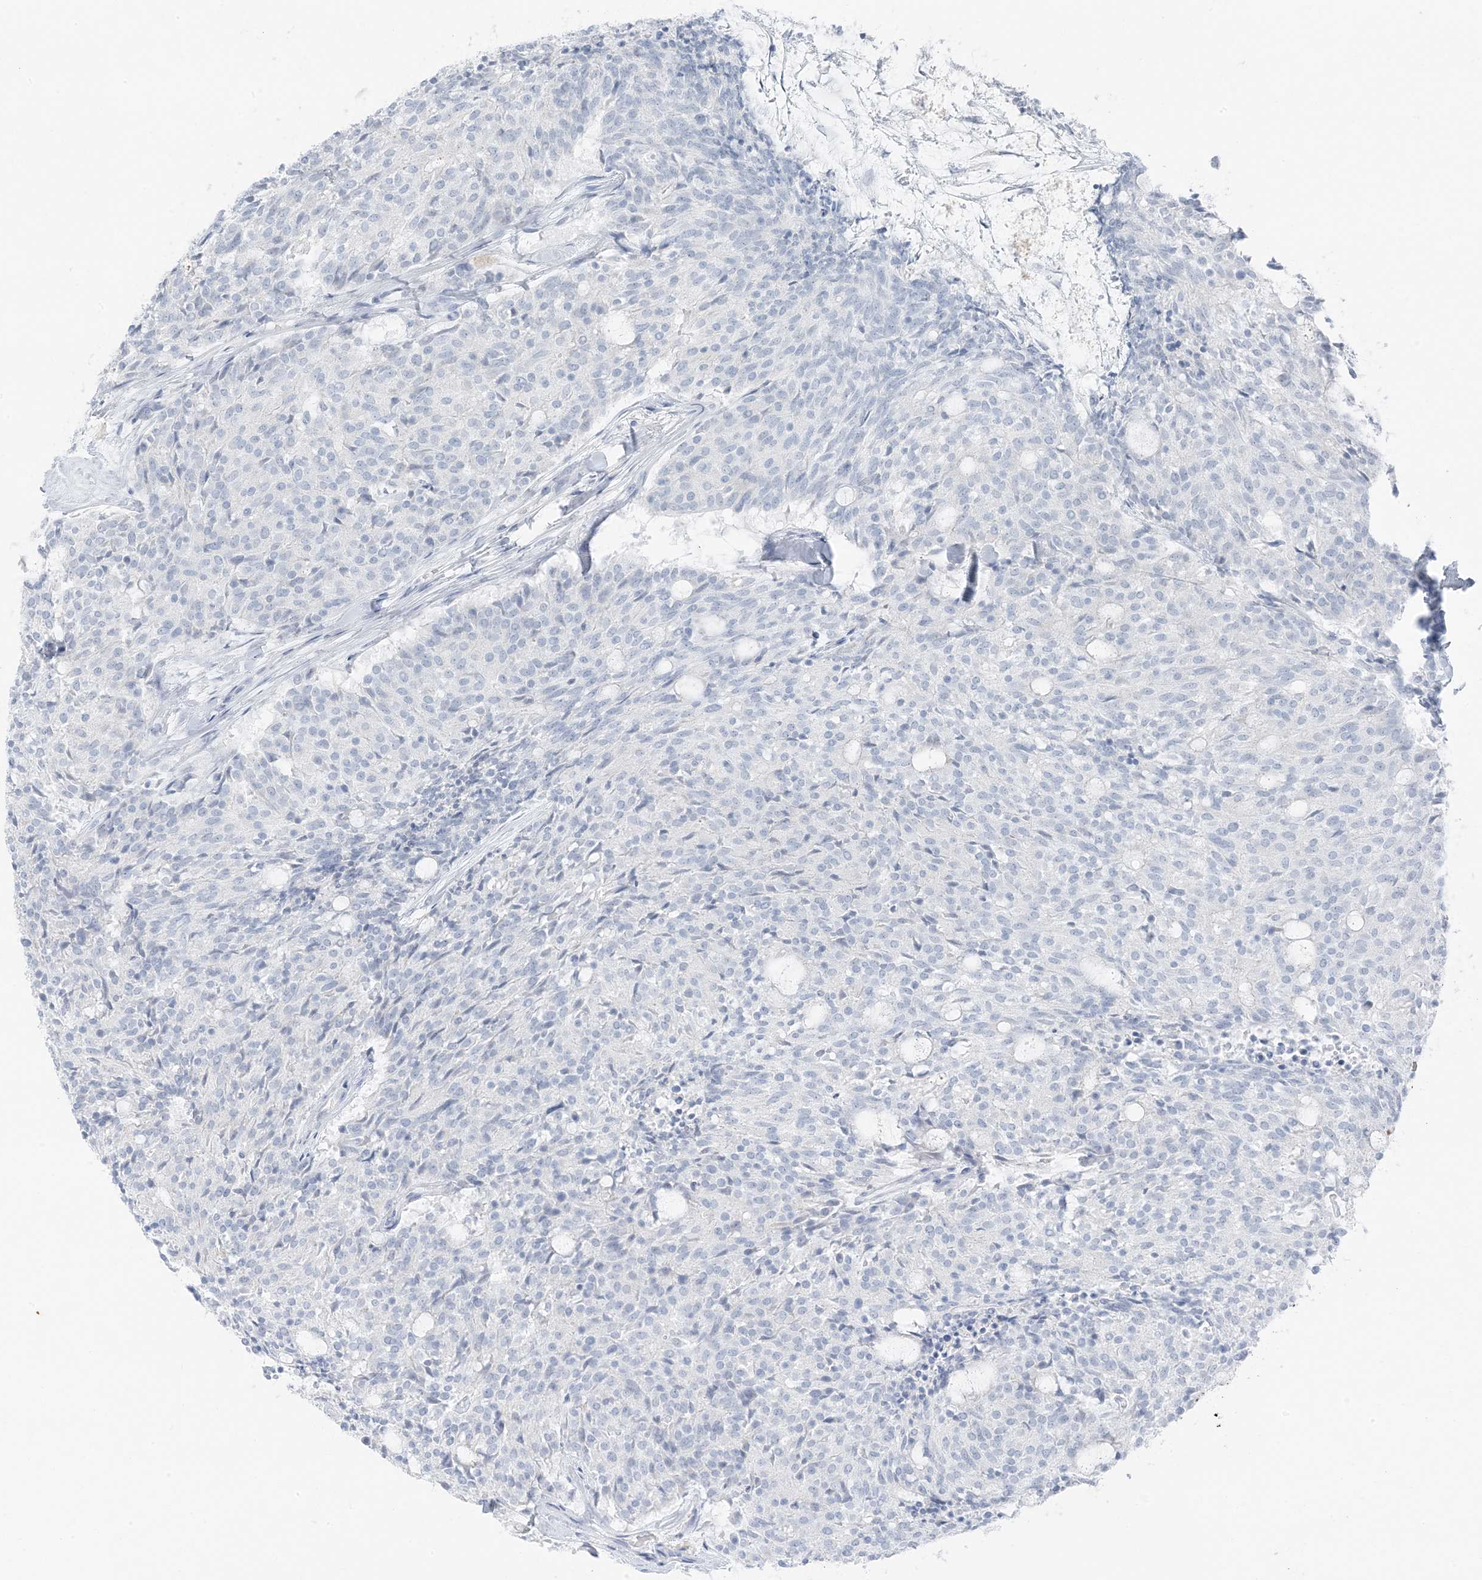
{"staining": {"intensity": "negative", "quantity": "none", "location": "none"}, "tissue": "carcinoid", "cell_type": "Tumor cells", "image_type": "cancer", "snomed": [{"axis": "morphology", "description": "Carcinoid, malignant, NOS"}, {"axis": "topography", "description": "Pancreas"}], "caption": "A photomicrograph of carcinoid stained for a protein reveals no brown staining in tumor cells. (DAB (3,3'-diaminobenzidine) immunohistochemistry (IHC) with hematoxylin counter stain).", "gene": "ZFP64", "patient": {"sex": "female", "age": 54}}